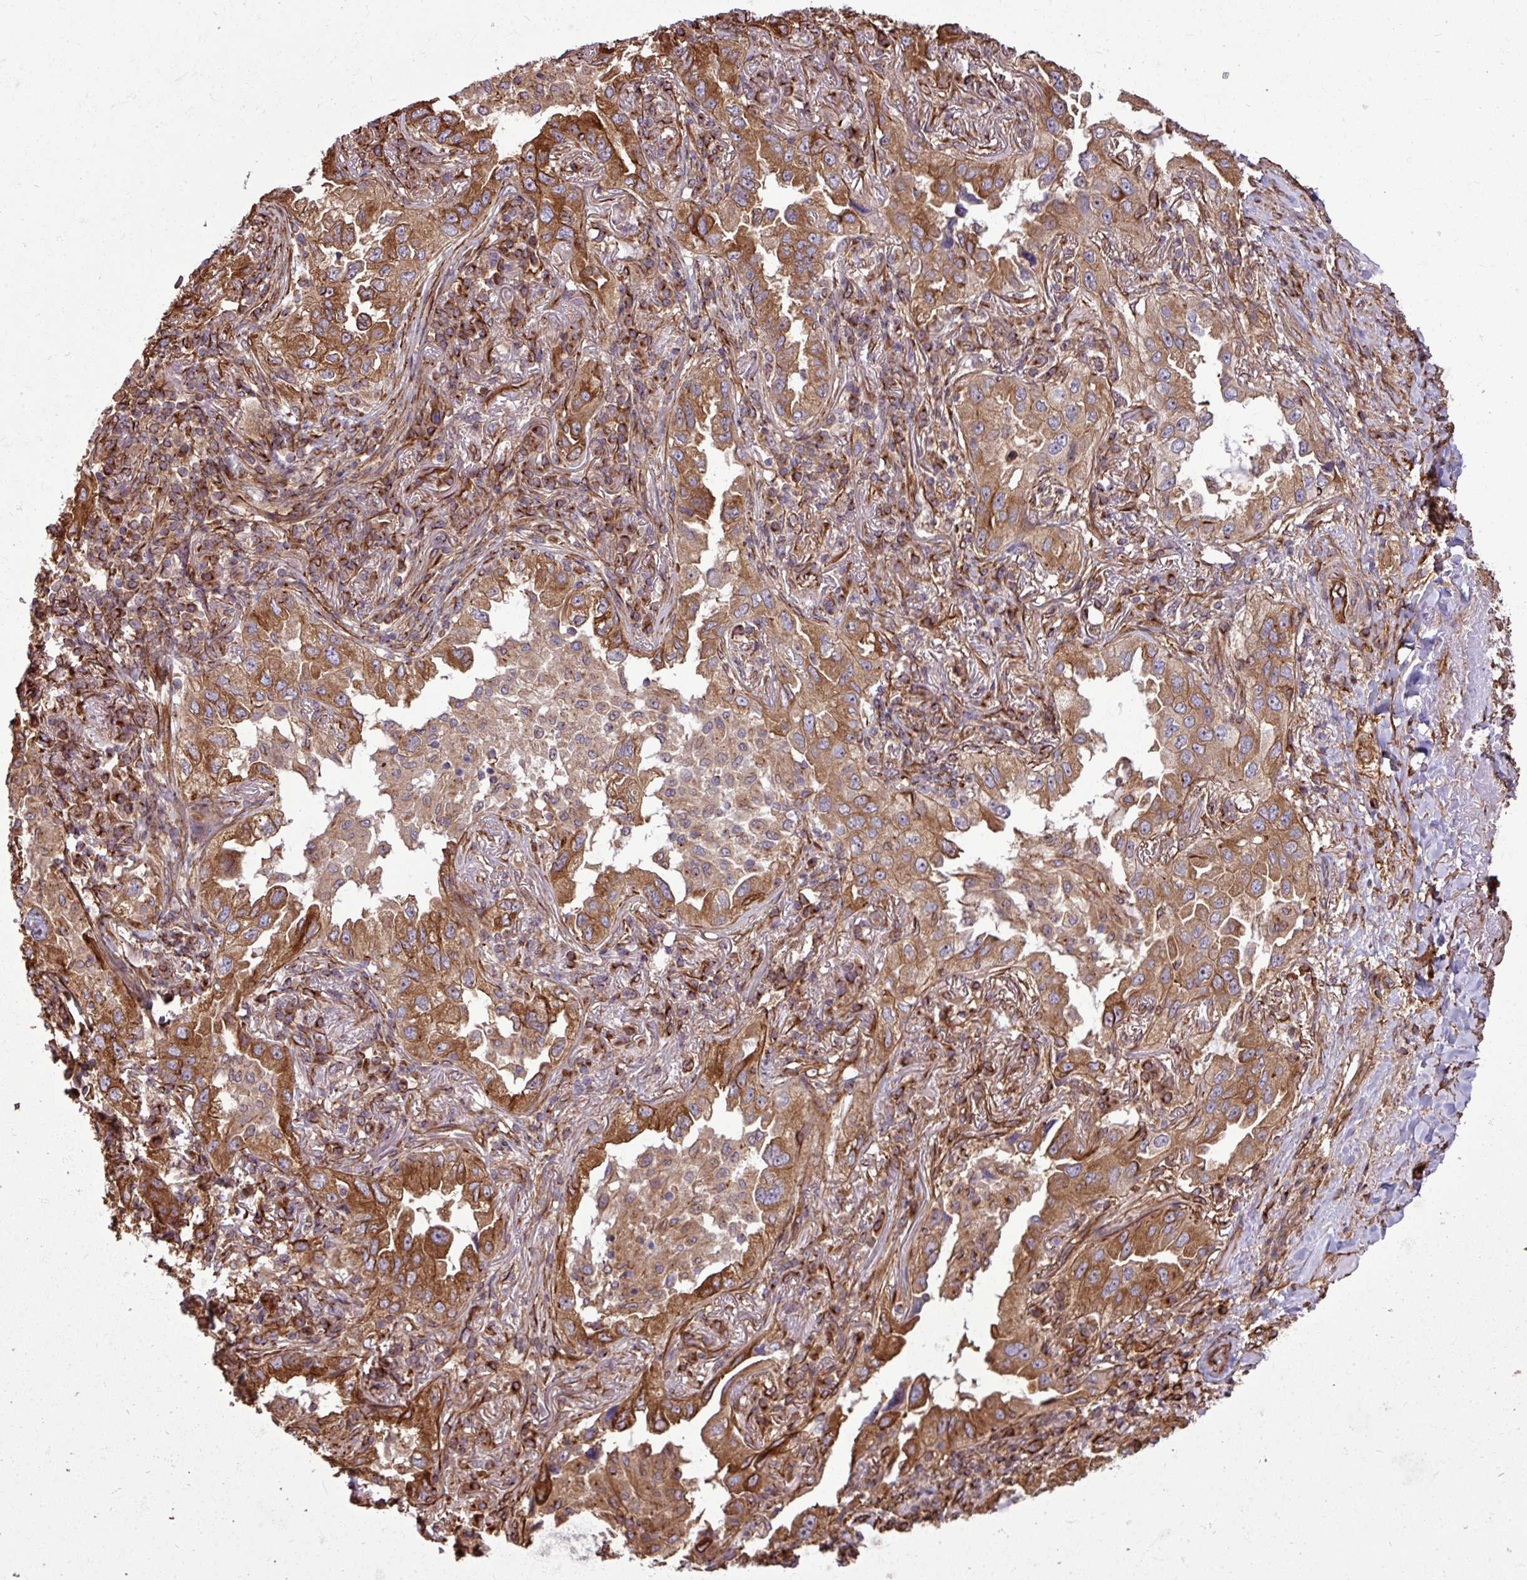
{"staining": {"intensity": "strong", "quantity": ">75%", "location": "cytoplasmic/membranous"}, "tissue": "lung cancer", "cell_type": "Tumor cells", "image_type": "cancer", "snomed": [{"axis": "morphology", "description": "Adenocarcinoma, NOS"}, {"axis": "topography", "description": "Lung"}], "caption": "About >75% of tumor cells in lung cancer reveal strong cytoplasmic/membranous protein positivity as visualized by brown immunohistochemical staining.", "gene": "ZNF300", "patient": {"sex": "female", "age": 69}}